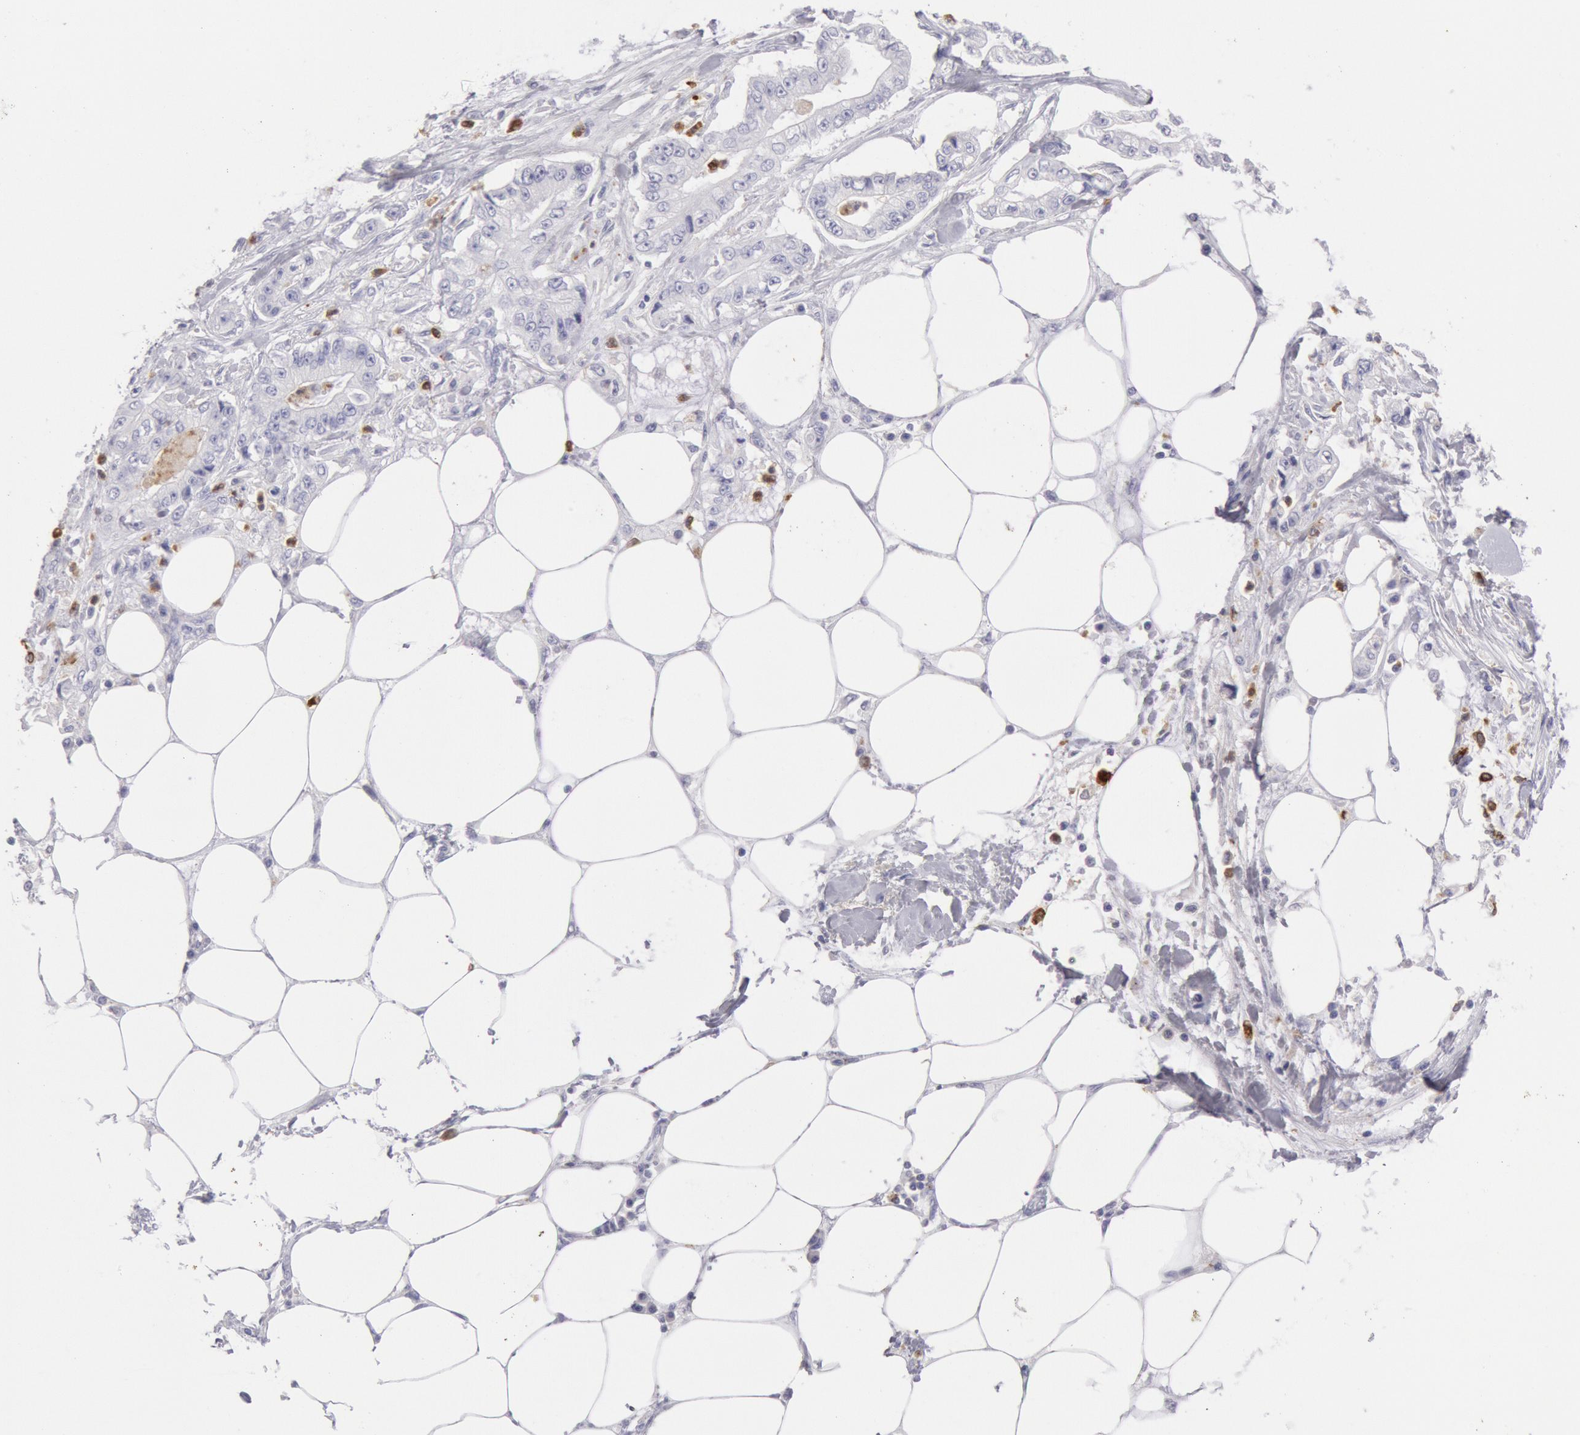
{"staining": {"intensity": "negative", "quantity": "none", "location": "none"}, "tissue": "pancreatic cancer", "cell_type": "Tumor cells", "image_type": "cancer", "snomed": [{"axis": "morphology", "description": "Adenocarcinoma, NOS"}, {"axis": "topography", "description": "Pancreas"}, {"axis": "topography", "description": "Stomach, upper"}], "caption": "A histopathology image of human adenocarcinoma (pancreatic) is negative for staining in tumor cells.", "gene": "FCN1", "patient": {"sex": "male", "age": 77}}